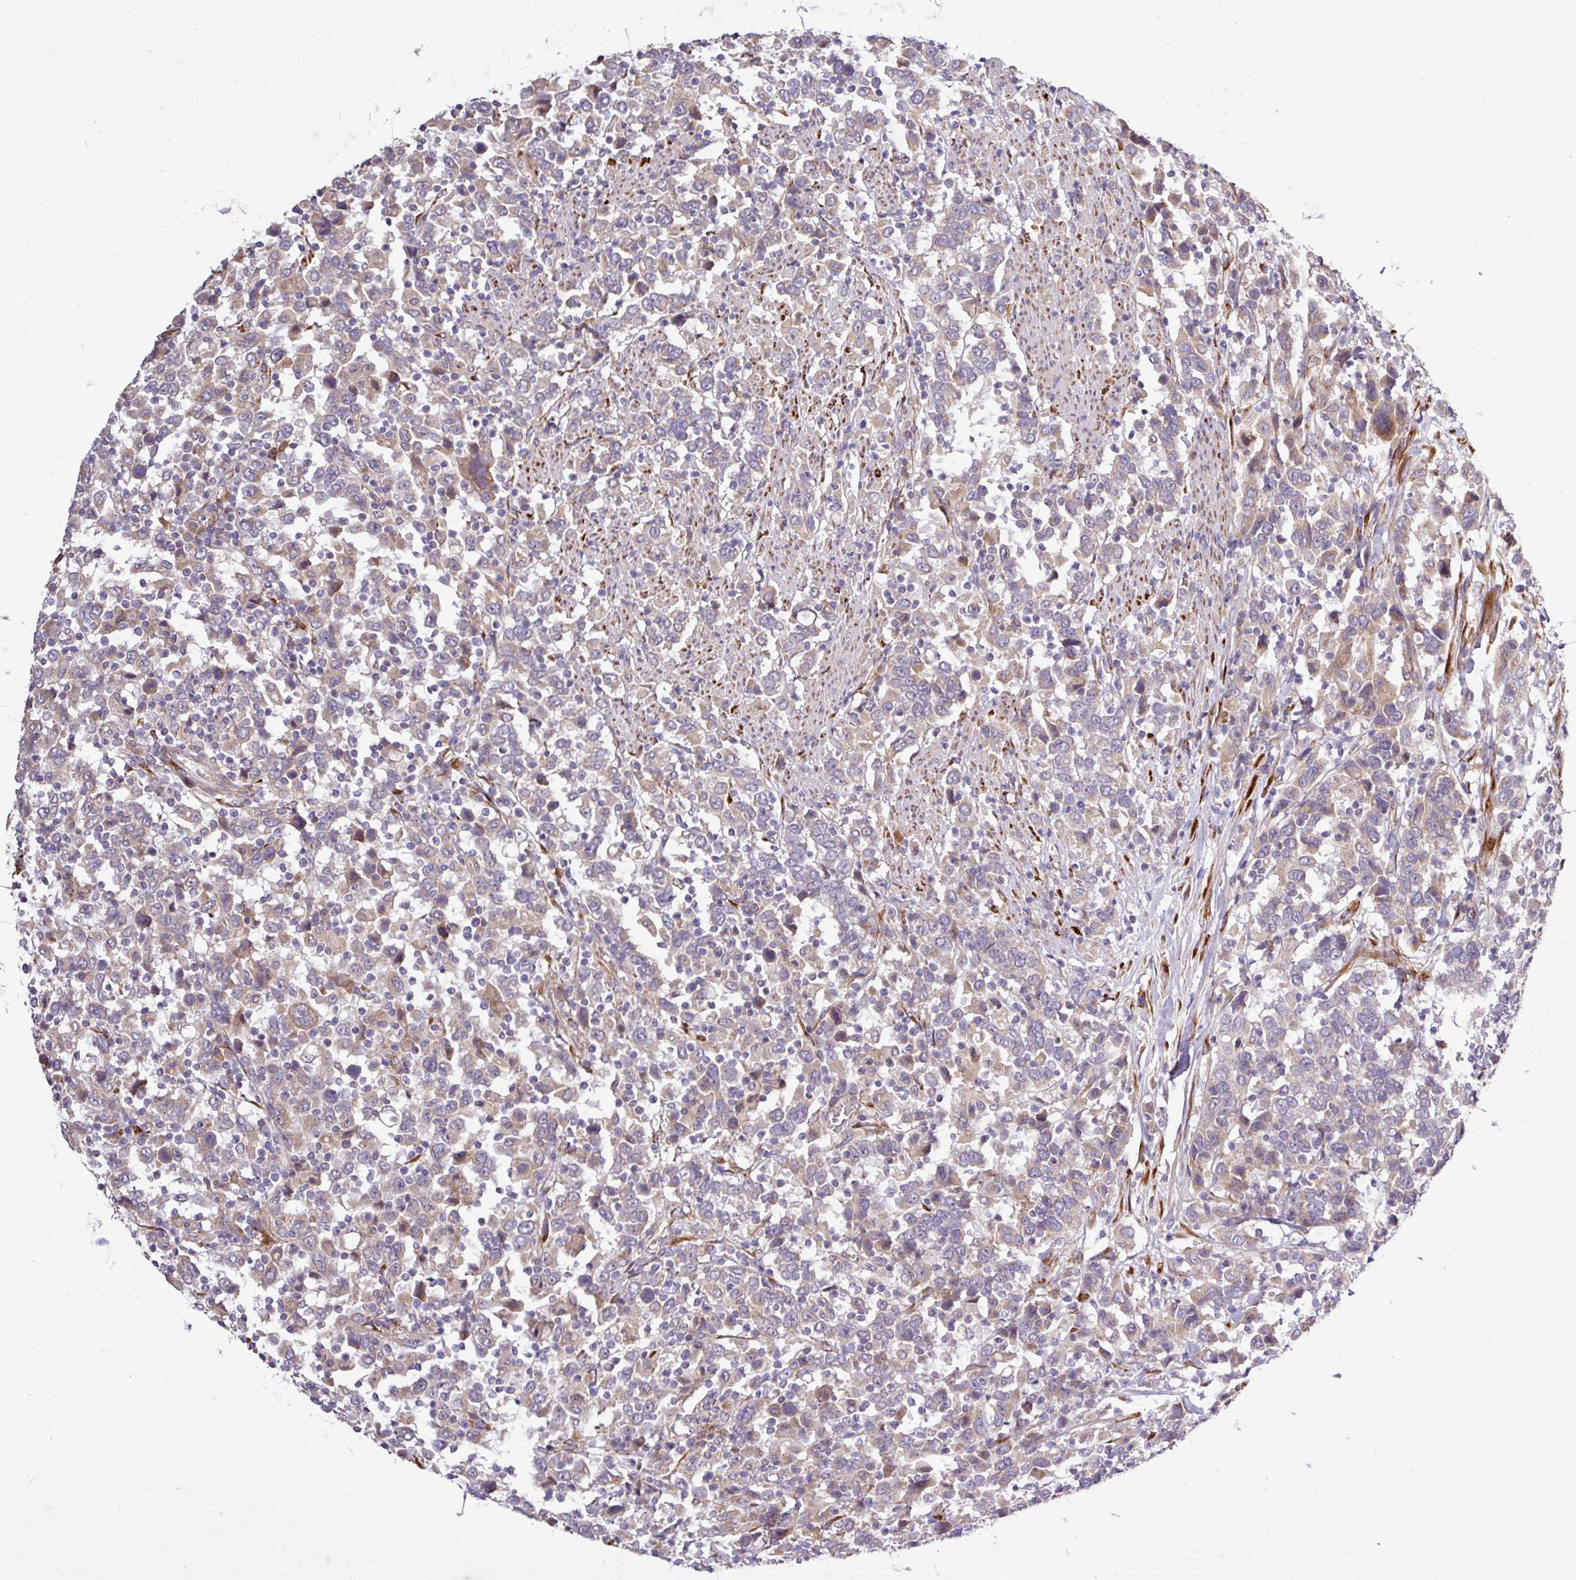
{"staining": {"intensity": "weak", "quantity": "25%-75%", "location": "cytoplasmic/membranous"}, "tissue": "urothelial cancer", "cell_type": "Tumor cells", "image_type": "cancer", "snomed": [{"axis": "morphology", "description": "Urothelial carcinoma, High grade"}, {"axis": "topography", "description": "Urinary bladder"}], "caption": "Immunohistochemical staining of urothelial cancer exhibits low levels of weak cytoplasmic/membranous protein expression in about 25%-75% of tumor cells. (DAB IHC, brown staining for protein, blue staining for nuclei).", "gene": "TM2D2", "patient": {"sex": "male", "age": 61}}